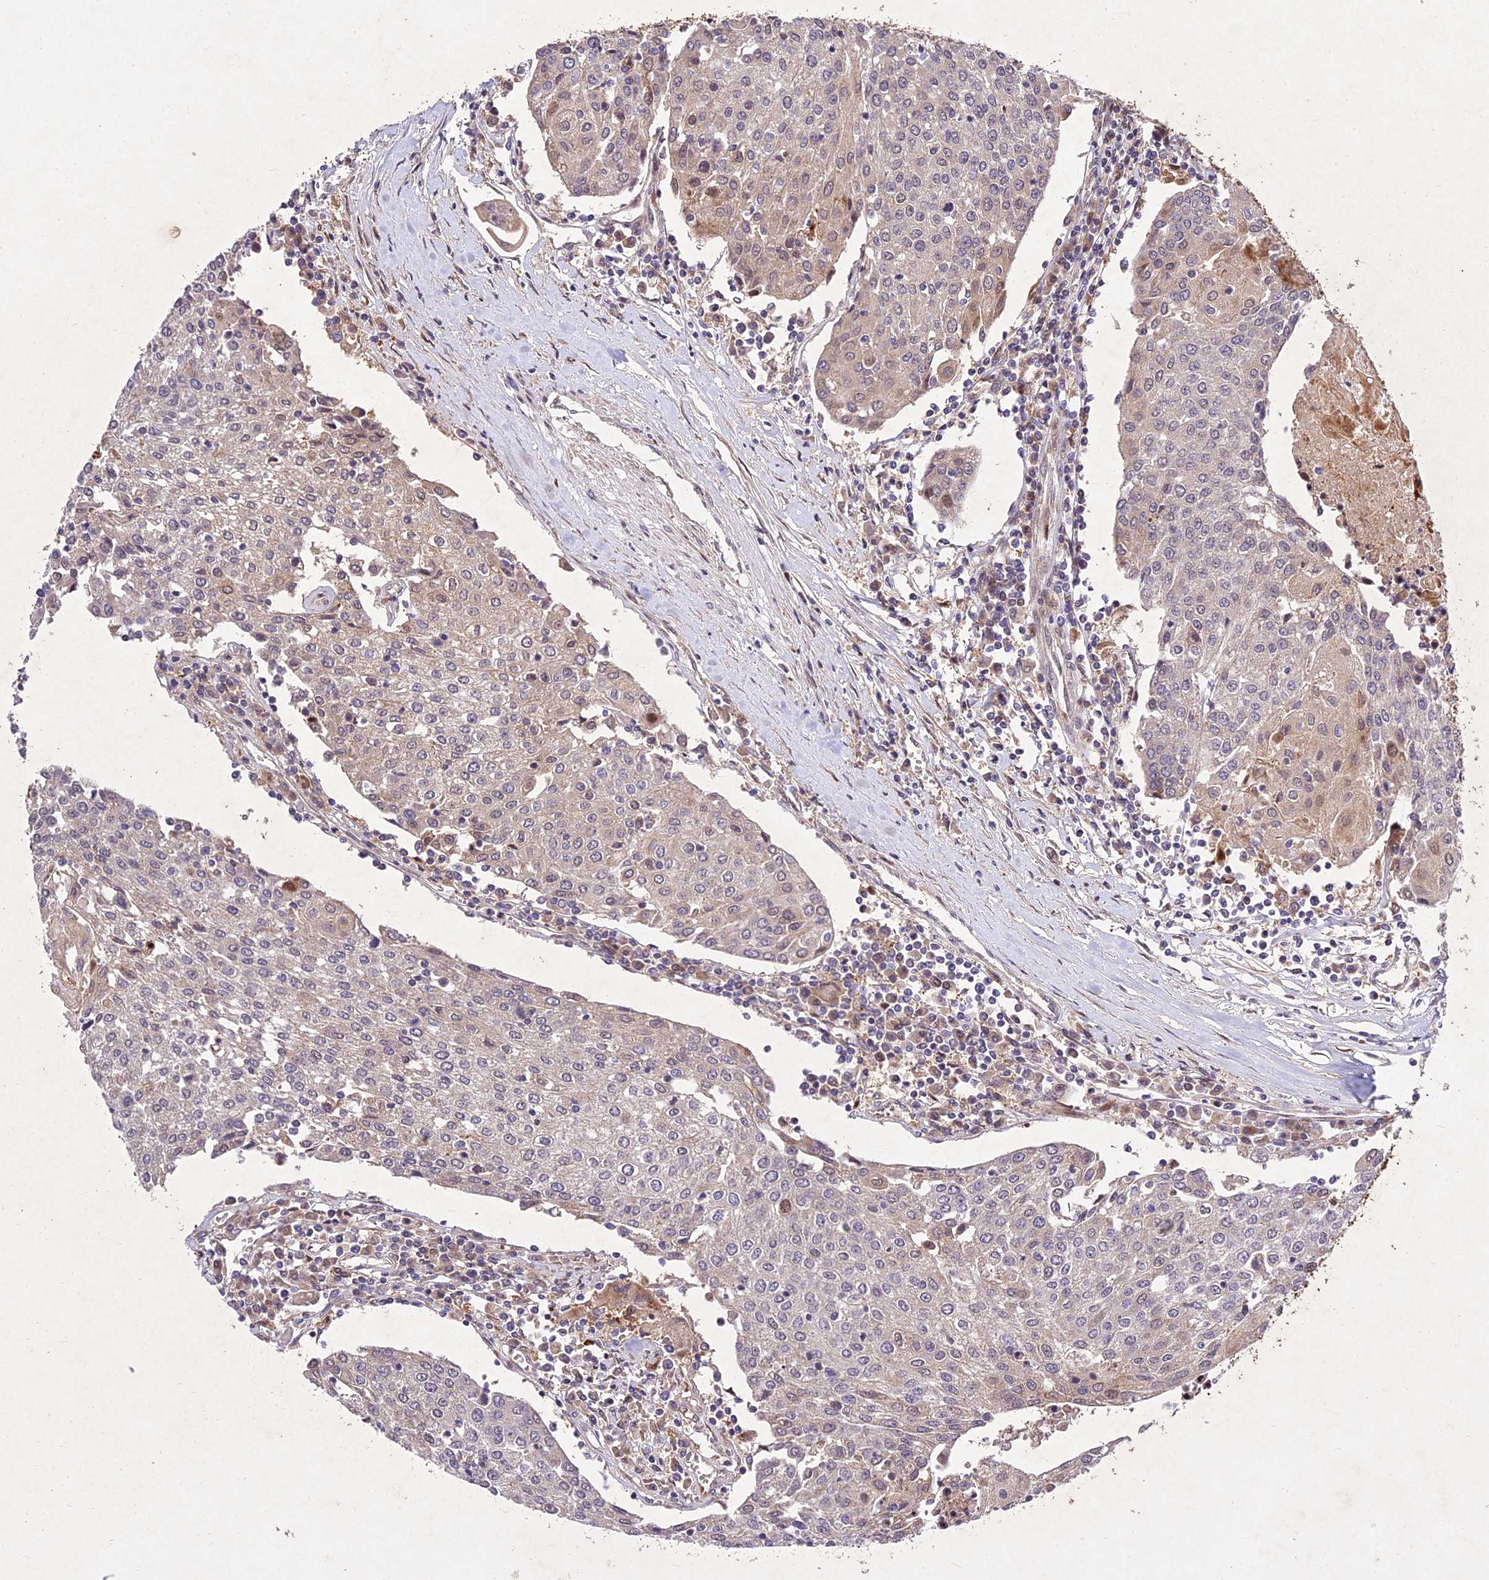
{"staining": {"intensity": "weak", "quantity": "<25%", "location": "nuclear"}, "tissue": "urothelial cancer", "cell_type": "Tumor cells", "image_type": "cancer", "snomed": [{"axis": "morphology", "description": "Urothelial carcinoma, High grade"}, {"axis": "topography", "description": "Urinary bladder"}], "caption": "High magnification brightfield microscopy of urothelial carcinoma (high-grade) stained with DAB (3,3'-diaminobenzidine) (brown) and counterstained with hematoxylin (blue): tumor cells show no significant staining. The staining is performed using DAB brown chromogen with nuclei counter-stained in using hematoxylin.", "gene": "MKKS", "patient": {"sex": "female", "age": 85}}